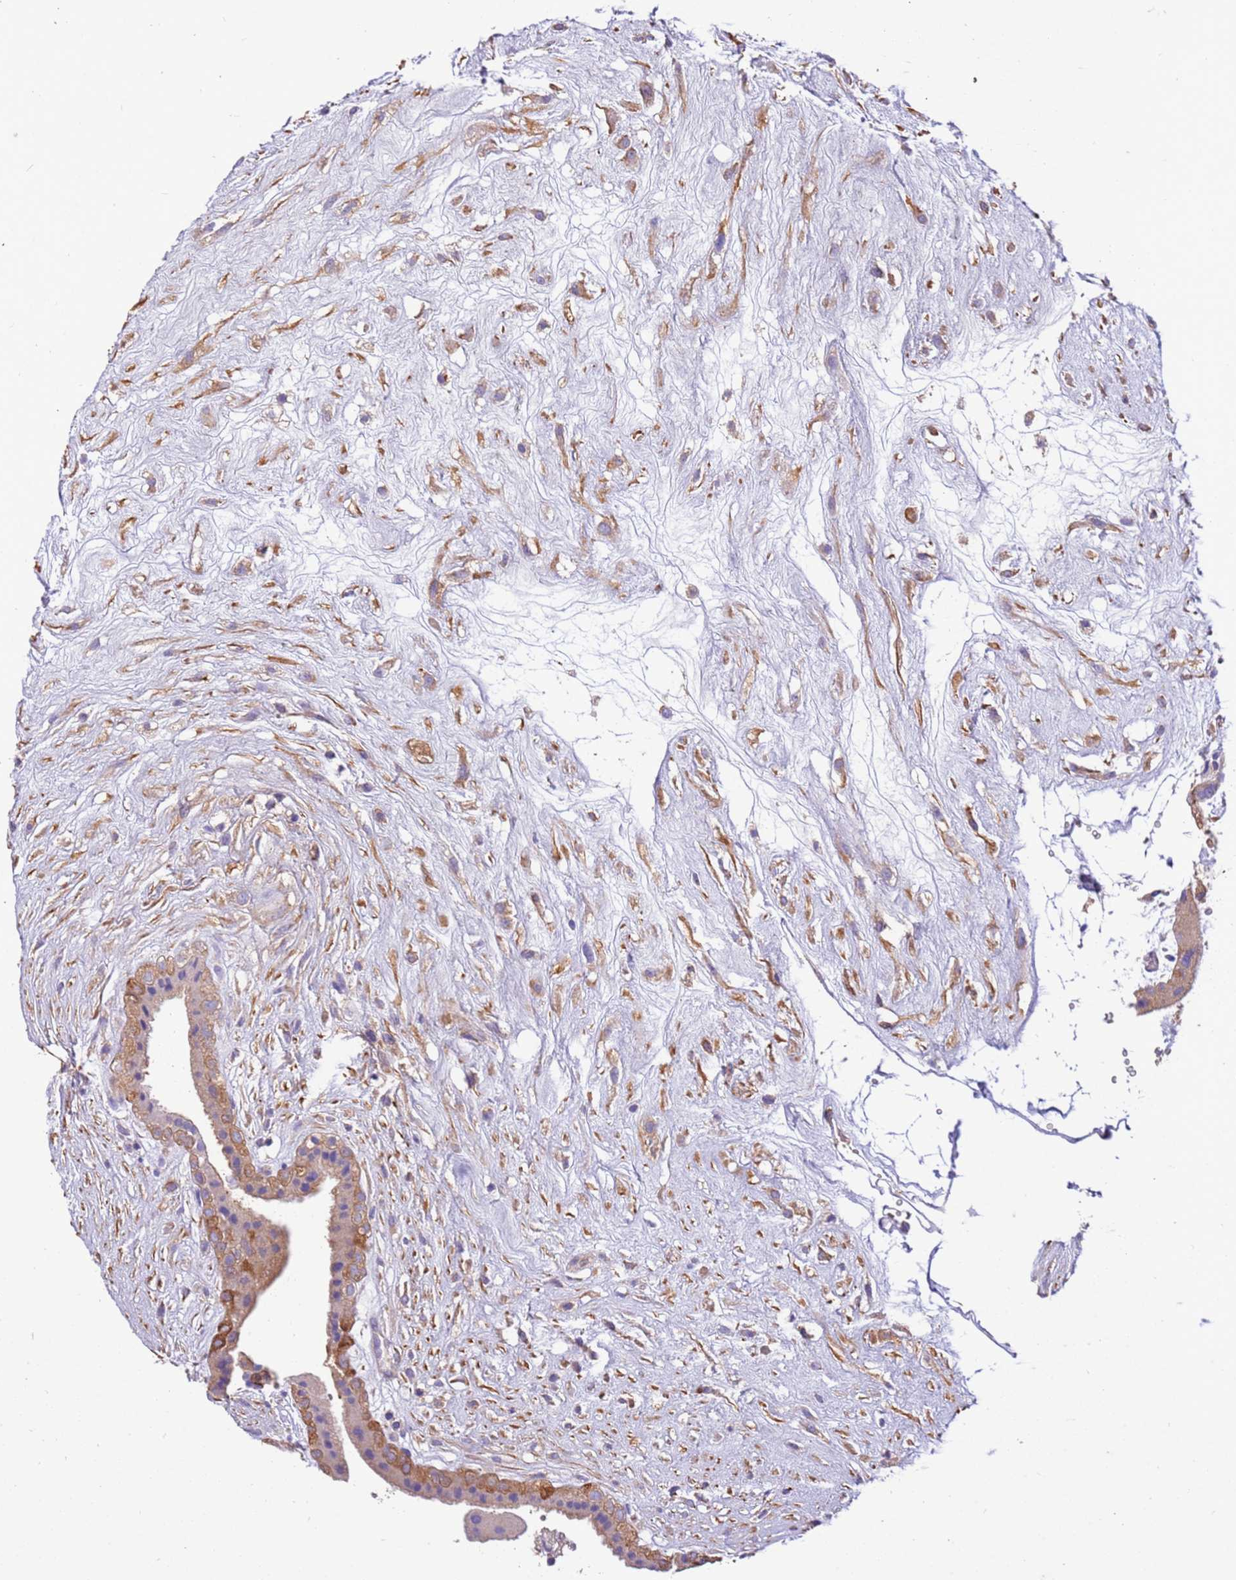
{"staining": {"intensity": "weak", "quantity": ">75%", "location": "cytoplasmic/membranous"}, "tissue": "placenta", "cell_type": "Decidual cells", "image_type": "normal", "snomed": [{"axis": "morphology", "description": "Normal tissue, NOS"}, {"axis": "topography", "description": "Placenta"}], "caption": "The histopathology image shows immunohistochemical staining of benign placenta. There is weak cytoplasmic/membranous expression is appreciated in approximately >75% of decidual cells.", "gene": "NAALADL1", "patient": {"sex": "female", "age": 18}}